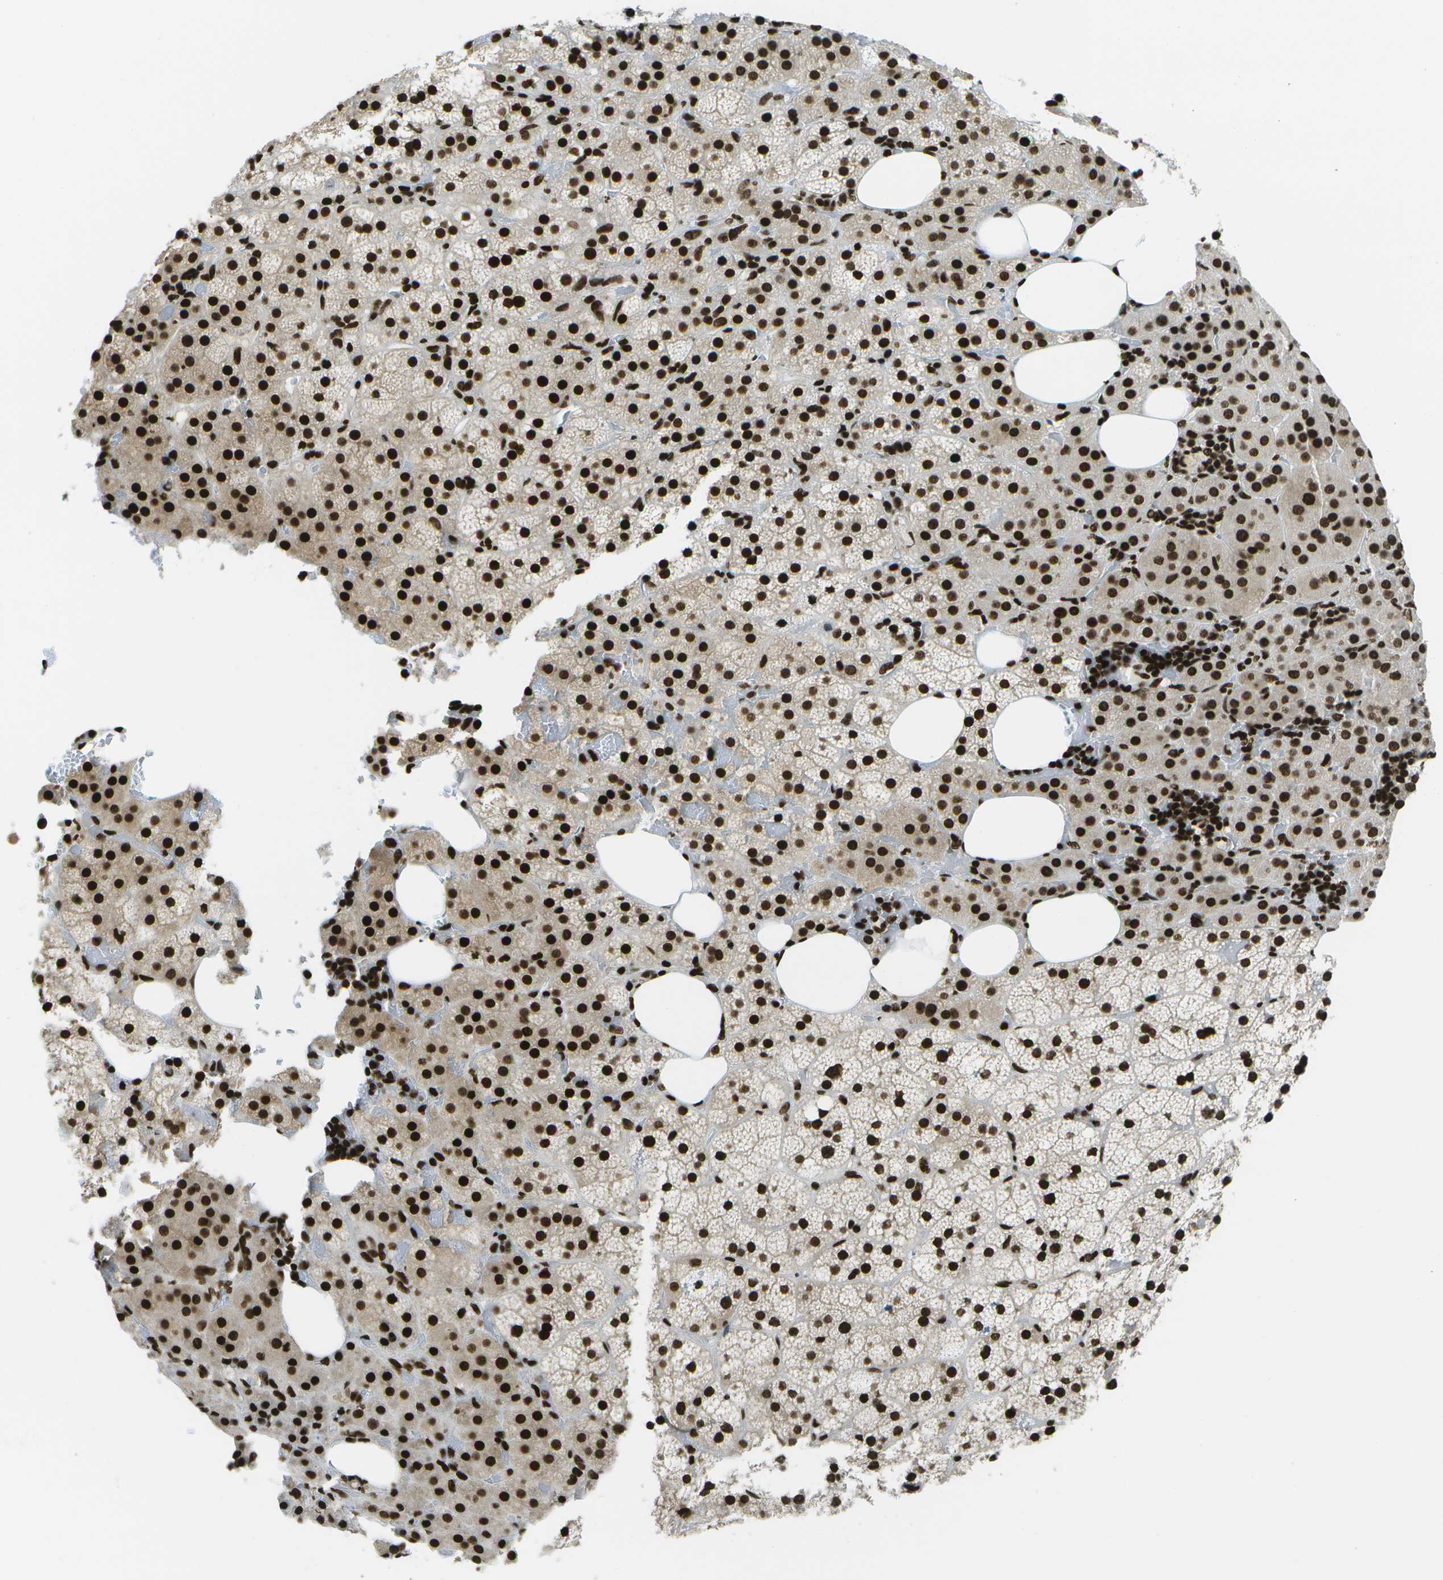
{"staining": {"intensity": "strong", "quantity": ">75%", "location": "cytoplasmic/membranous,nuclear"}, "tissue": "adrenal gland", "cell_type": "Glandular cells", "image_type": "normal", "snomed": [{"axis": "morphology", "description": "Normal tissue, NOS"}, {"axis": "topography", "description": "Adrenal gland"}], "caption": "The image exhibits immunohistochemical staining of benign adrenal gland. There is strong cytoplasmic/membranous,nuclear staining is present in about >75% of glandular cells.", "gene": "GLYR1", "patient": {"sex": "female", "age": 59}}